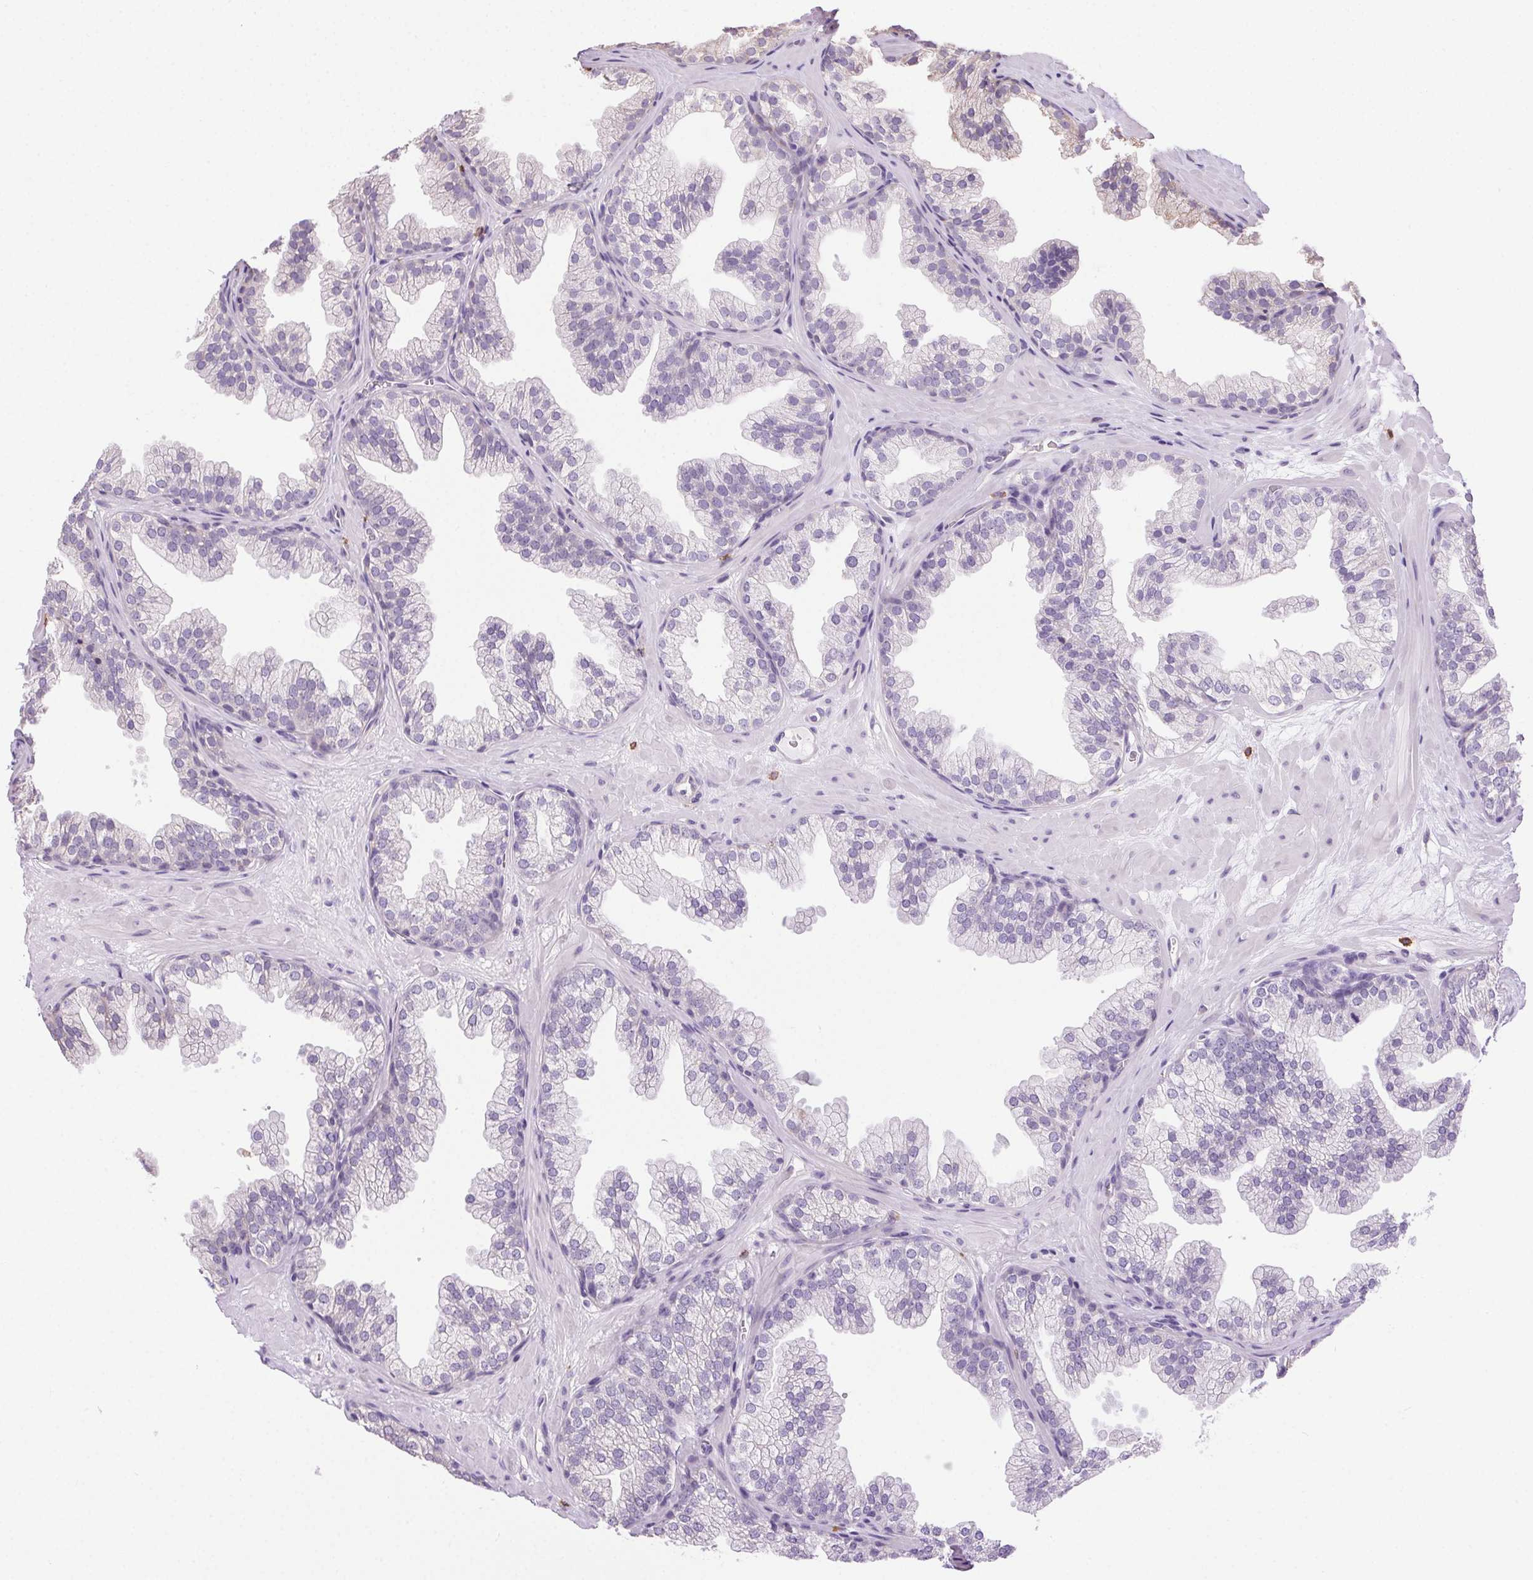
{"staining": {"intensity": "negative", "quantity": "none", "location": "none"}, "tissue": "prostate", "cell_type": "Glandular cells", "image_type": "normal", "snomed": [{"axis": "morphology", "description": "Normal tissue, NOS"}, {"axis": "topography", "description": "Prostate"}], "caption": "IHC of benign human prostate reveals no positivity in glandular cells.", "gene": "SNX31", "patient": {"sex": "male", "age": 37}}